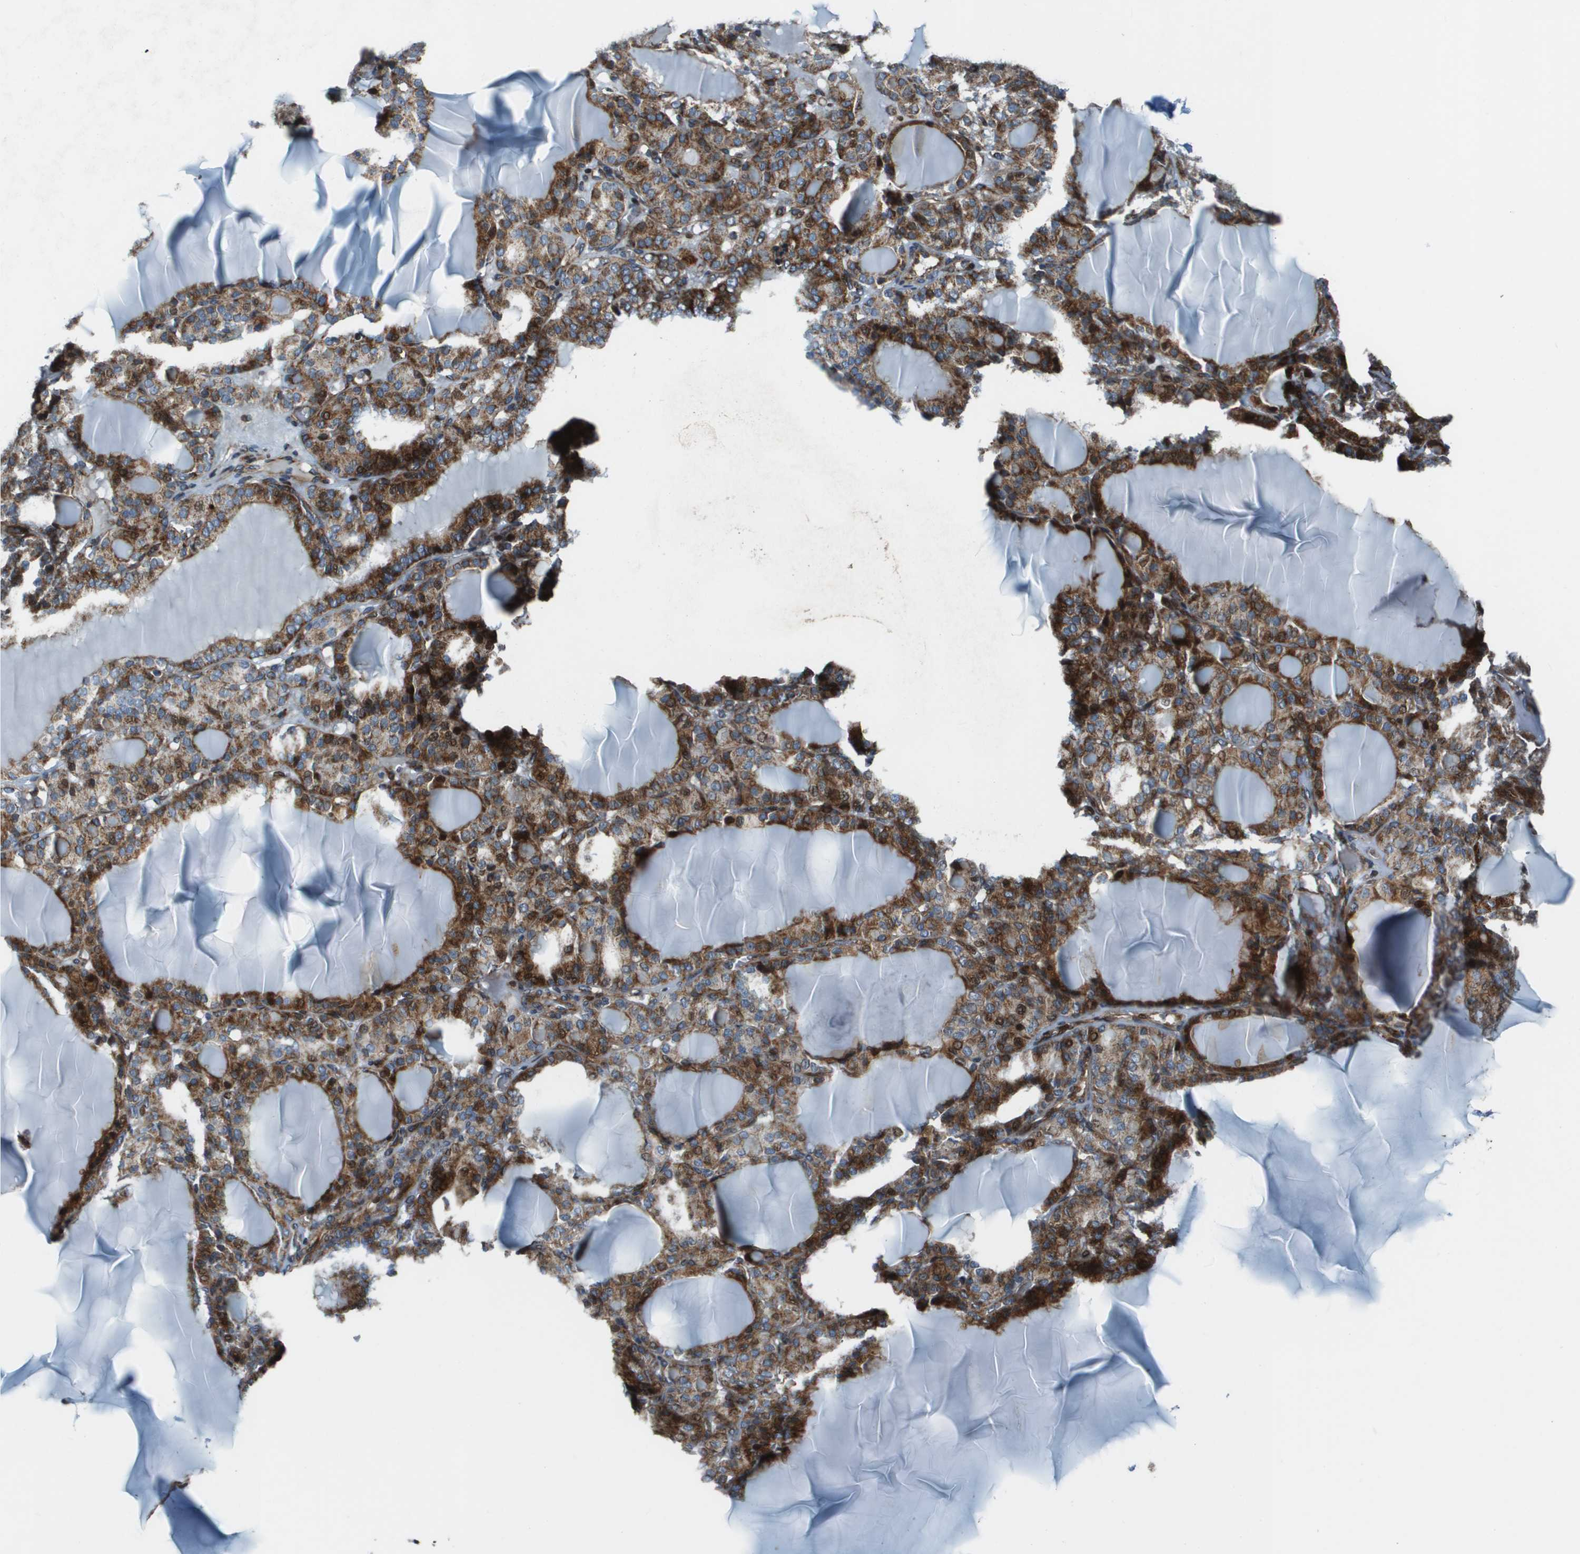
{"staining": {"intensity": "strong", "quantity": ">75%", "location": "cytoplasmic/membranous"}, "tissue": "thyroid gland", "cell_type": "Glandular cells", "image_type": "normal", "snomed": [{"axis": "morphology", "description": "Normal tissue, NOS"}, {"axis": "topography", "description": "Thyroid gland"}], "caption": "A high amount of strong cytoplasmic/membranous expression is appreciated in approximately >75% of glandular cells in normal thyroid gland. The protein is shown in brown color, while the nuclei are stained blue.", "gene": "MGAT3", "patient": {"sex": "female", "age": 28}}